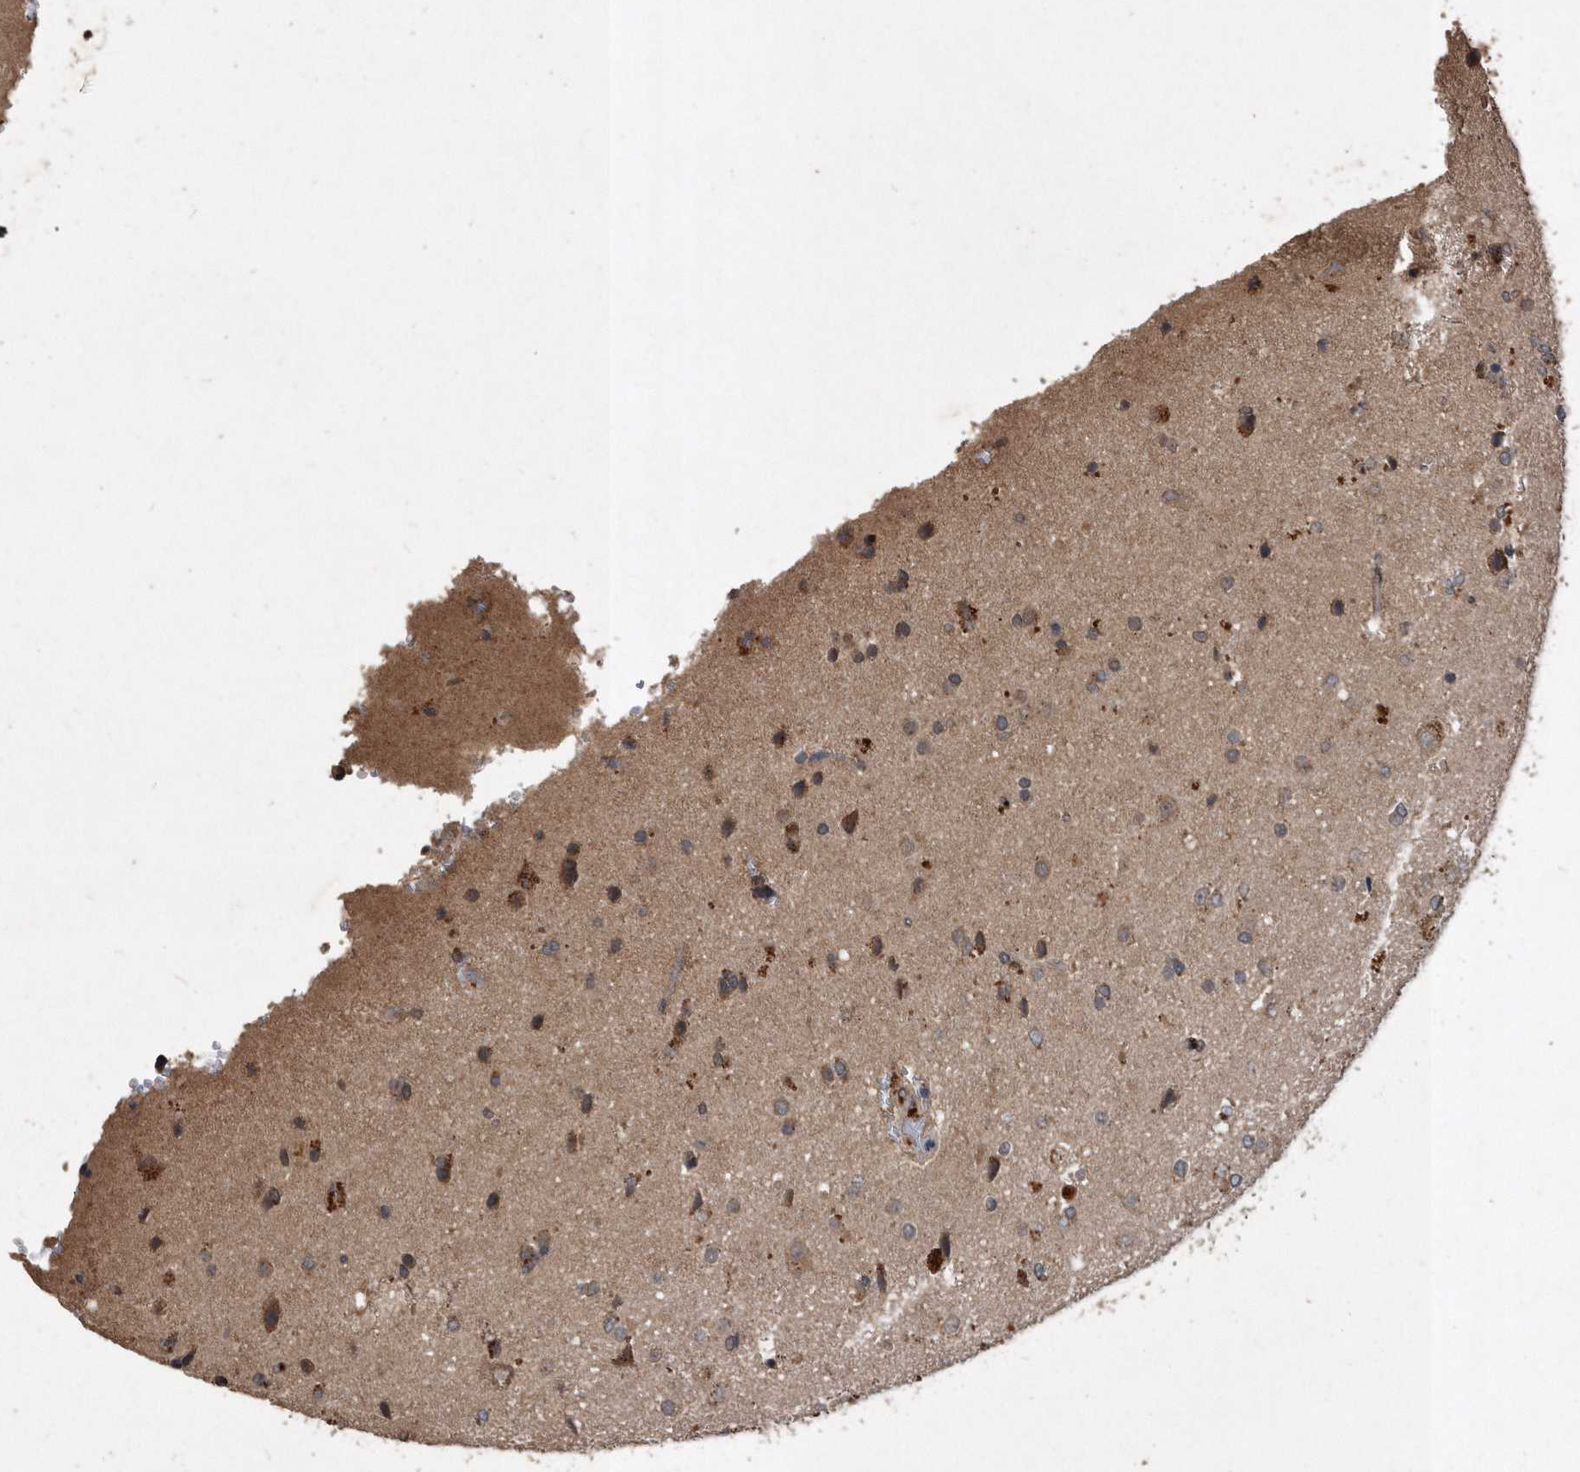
{"staining": {"intensity": "moderate", "quantity": "25%-75%", "location": "cytoplasmic/membranous"}, "tissue": "glioma", "cell_type": "Tumor cells", "image_type": "cancer", "snomed": [{"axis": "morphology", "description": "Glioma, malignant, High grade"}, {"axis": "topography", "description": "Brain"}], "caption": "Immunohistochemistry of glioma reveals medium levels of moderate cytoplasmic/membranous staining in about 25%-75% of tumor cells.", "gene": "NRBP1", "patient": {"sex": "male", "age": 71}}